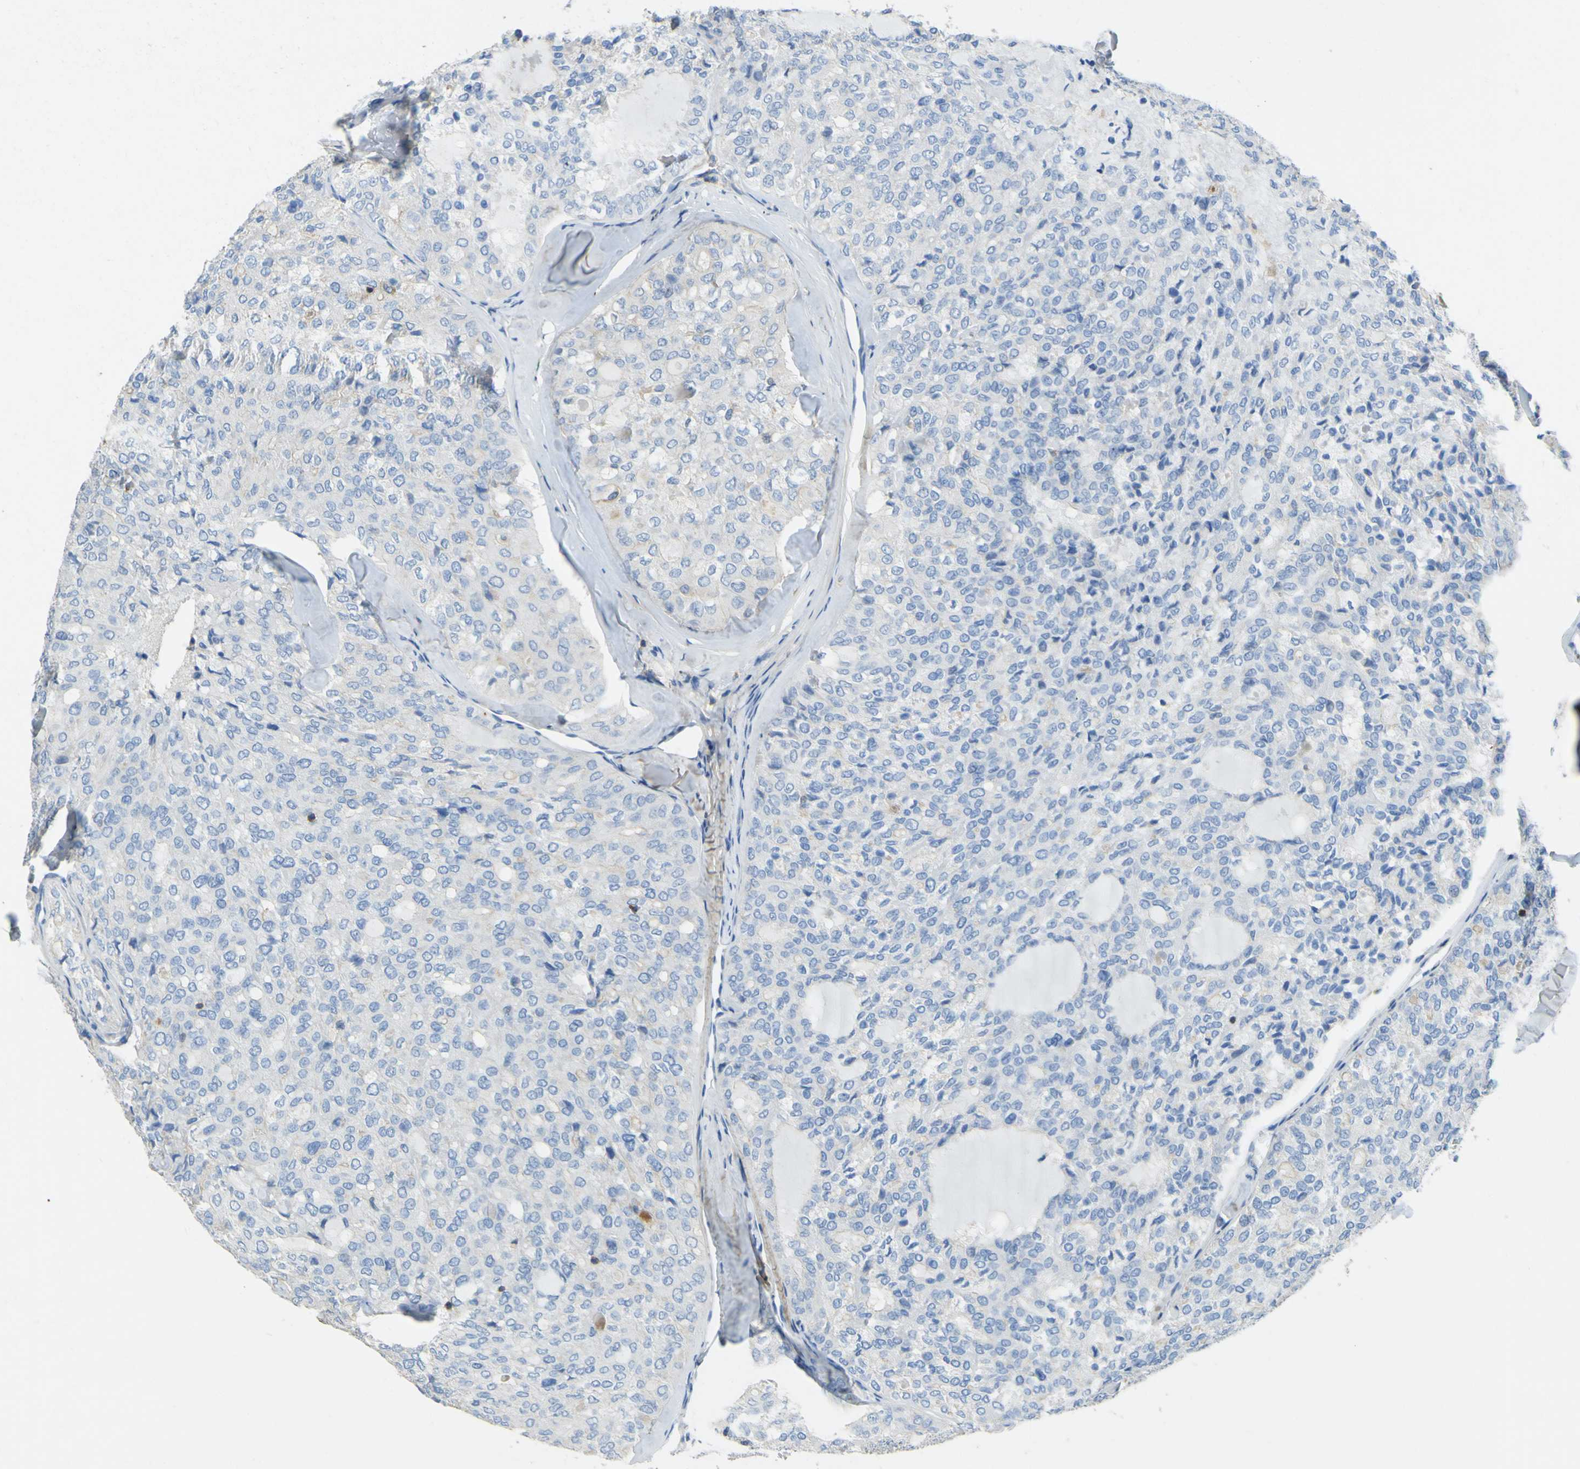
{"staining": {"intensity": "weak", "quantity": ">75%", "location": "cytoplasmic/membranous"}, "tissue": "thyroid cancer", "cell_type": "Tumor cells", "image_type": "cancer", "snomed": [{"axis": "morphology", "description": "Follicular adenoma carcinoma, NOS"}, {"axis": "topography", "description": "Thyroid gland"}], "caption": "The micrograph demonstrates a brown stain indicating the presence of a protein in the cytoplasmic/membranous of tumor cells in thyroid cancer (follicular adenoma carcinoma).", "gene": "OGN", "patient": {"sex": "male", "age": 75}}